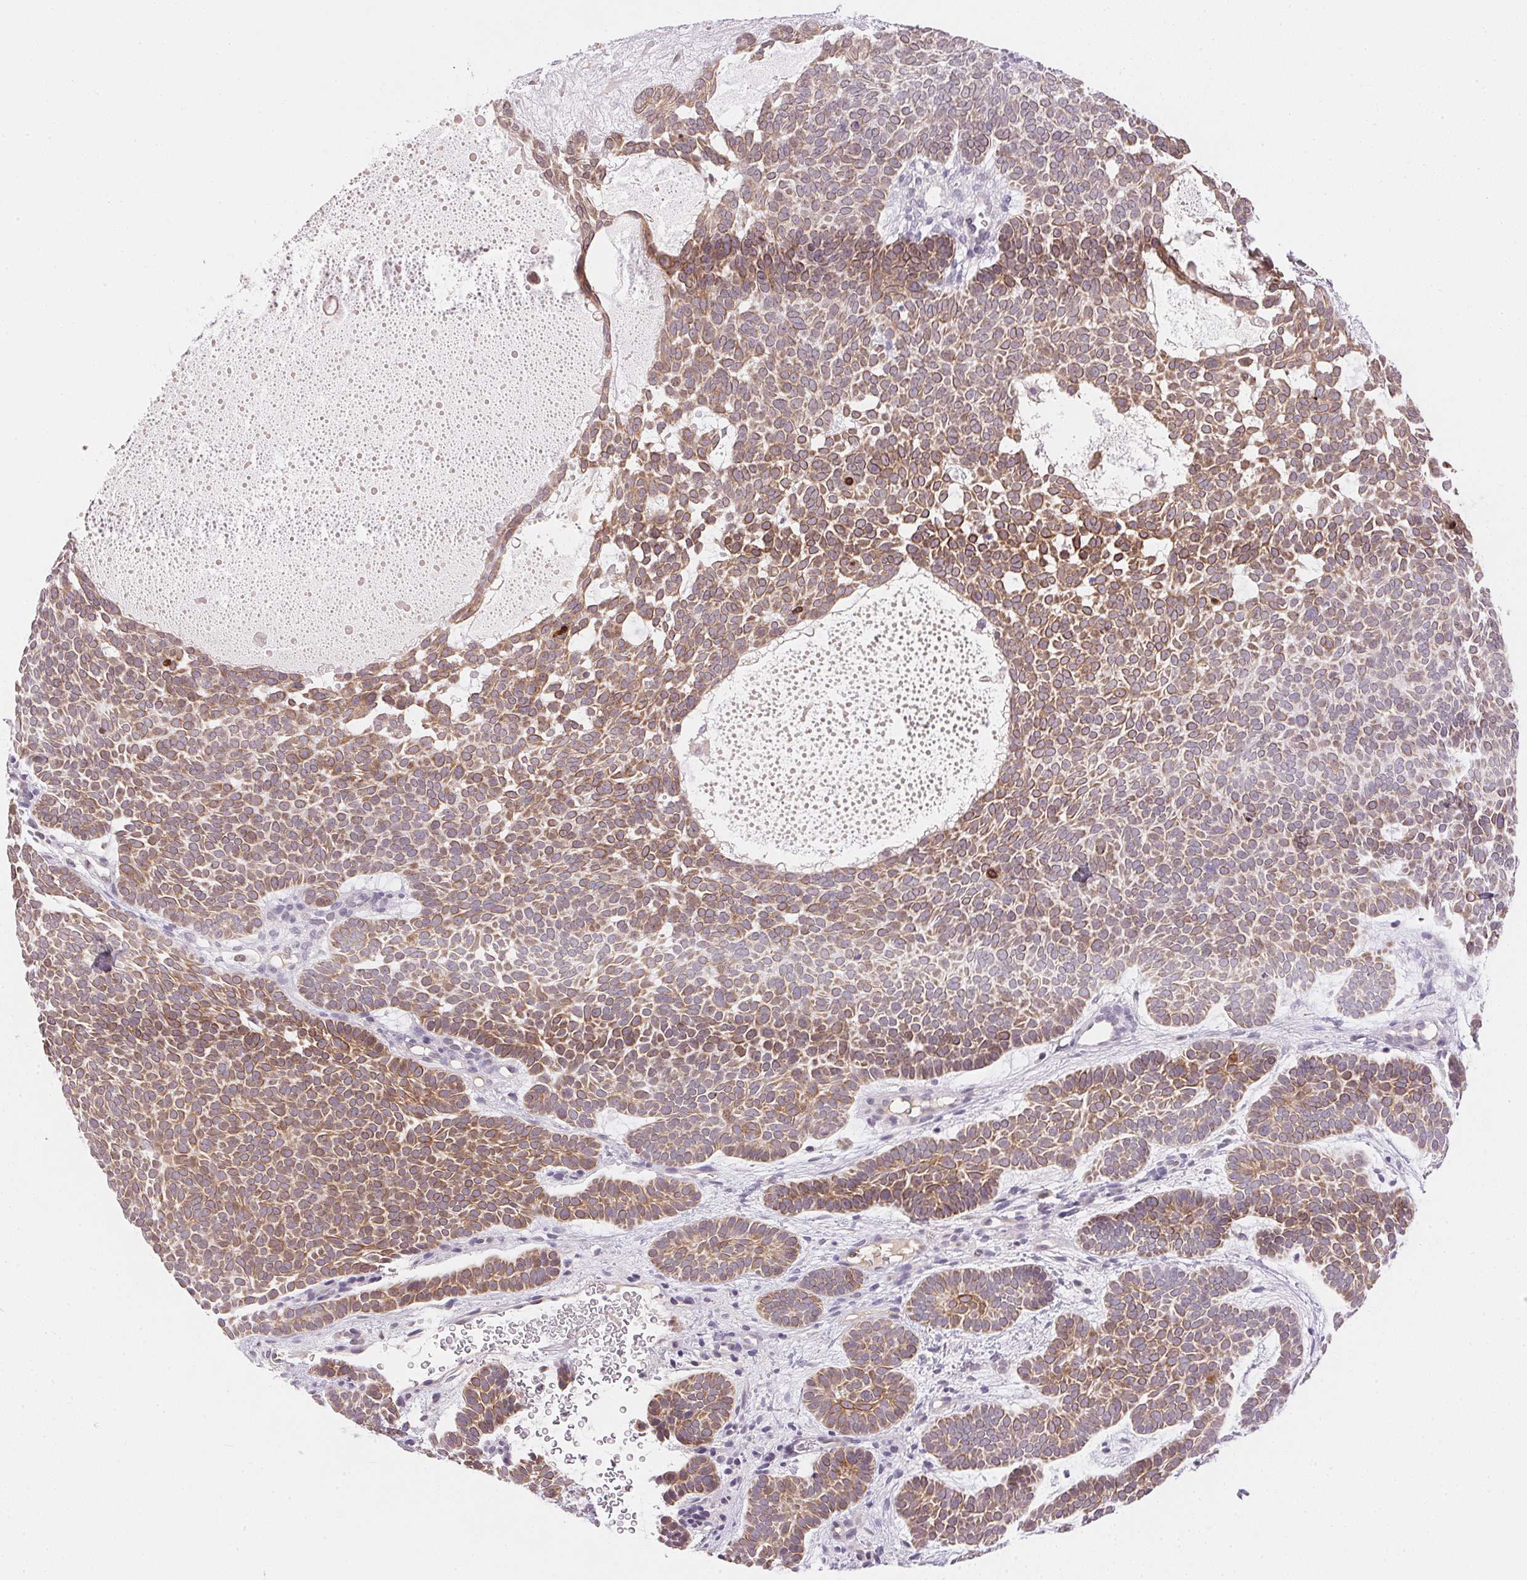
{"staining": {"intensity": "moderate", "quantity": ">75%", "location": "cytoplasmic/membranous"}, "tissue": "skin cancer", "cell_type": "Tumor cells", "image_type": "cancer", "snomed": [{"axis": "morphology", "description": "Basal cell carcinoma"}, {"axis": "topography", "description": "Skin"}], "caption": "Skin basal cell carcinoma tissue reveals moderate cytoplasmic/membranous staining in about >75% of tumor cells", "gene": "FNDC4", "patient": {"sex": "female", "age": 82}}